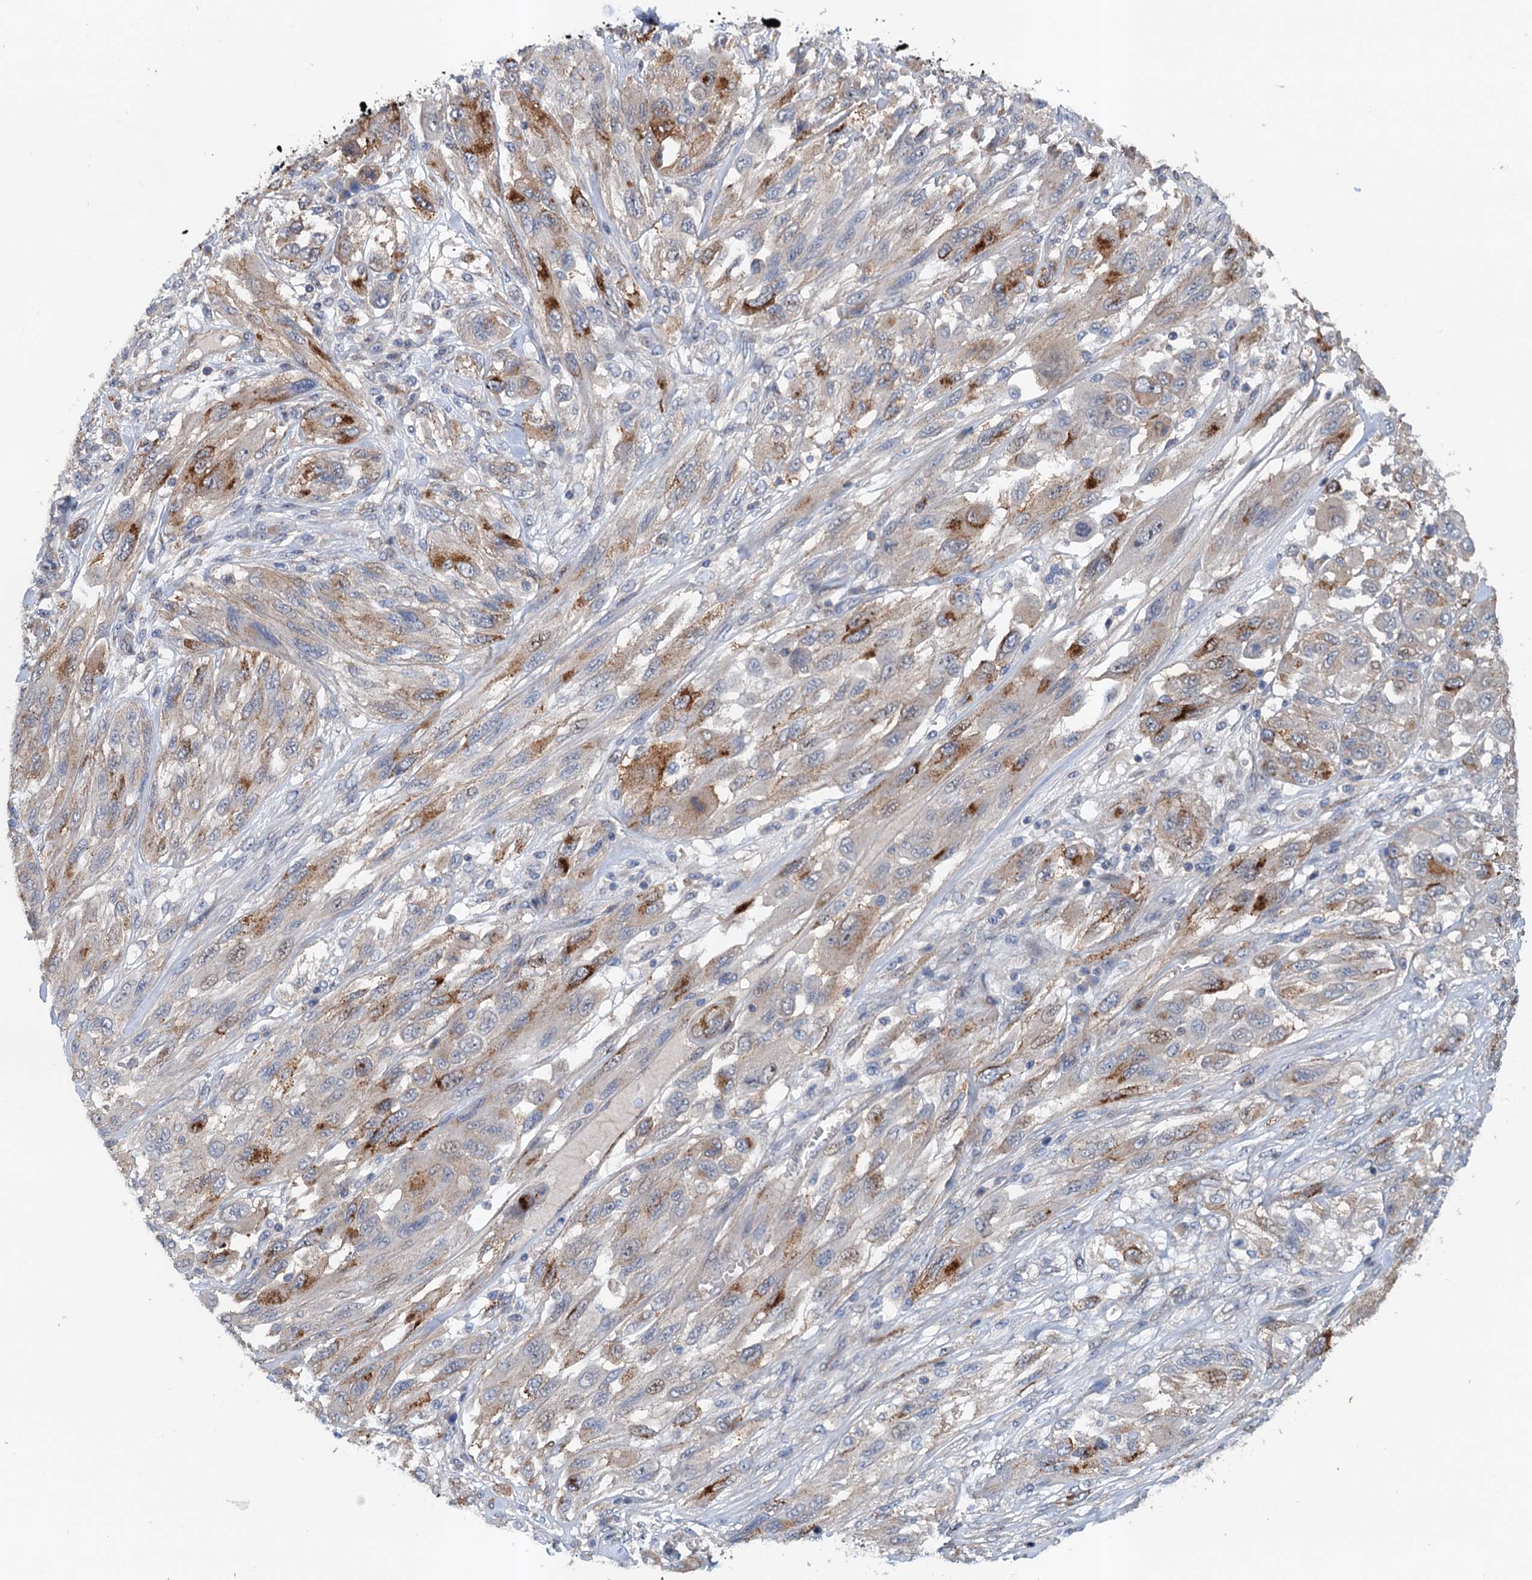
{"staining": {"intensity": "strong", "quantity": "<25%", "location": "cytoplasmic/membranous"}, "tissue": "melanoma", "cell_type": "Tumor cells", "image_type": "cancer", "snomed": [{"axis": "morphology", "description": "Malignant melanoma, NOS"}, {"axis": "topography", "description": "Skin"}], "caption": "Brown immunohistochemical staining in human malignant melanoma demonstrates strong cytoplasmic/membranous staining in approximately <25% of tumor cells. (Brightfield microscopy of DAB IHC at high magnification).", "gene": "NBEA", "patient": {"sex": "female", "age": 91}}